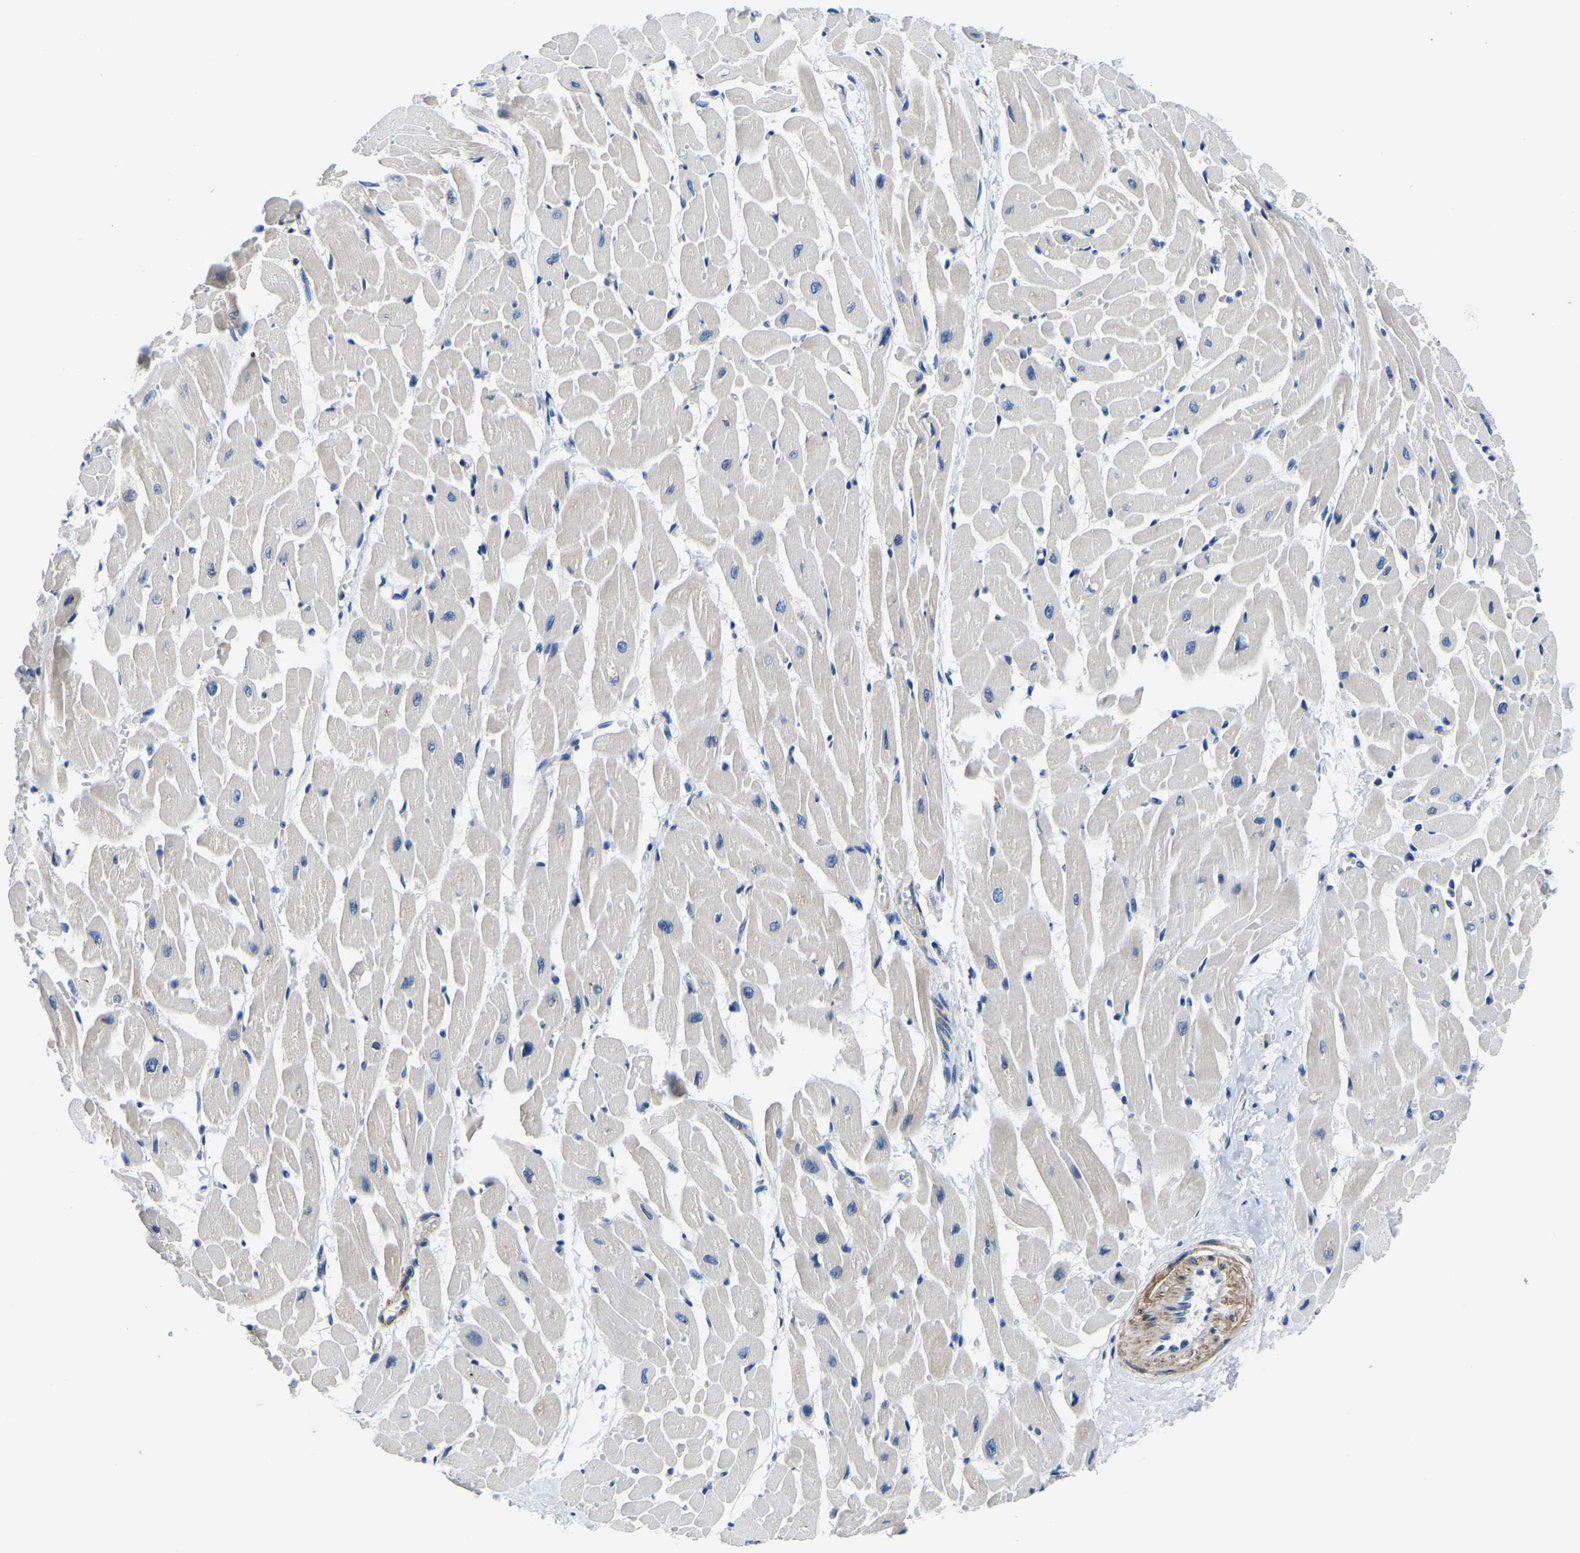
{"staining": {"intensity": "moderate", "quantity": "<25%", "location": "cytoplasmic/membranous"}, "tissue": "heart muscle", "cell_type": "Cardiomyocytes", "image_type": "normal", "snomed": [{"axis": "morphology", "description": "Normal tissue, NOS"}, {"axis": "topography", "description": "Heart"}], "caption": "Immunohistochemistry photomicrograph of unremarkable heart muscle stained for a protein (brown), which shows low levels of moderate cytoplasmic/membranous expression in approximately <25% of cardiomyocytes.", "gene": "LIAS", "patient": {"sex": "male", "age": 45}}